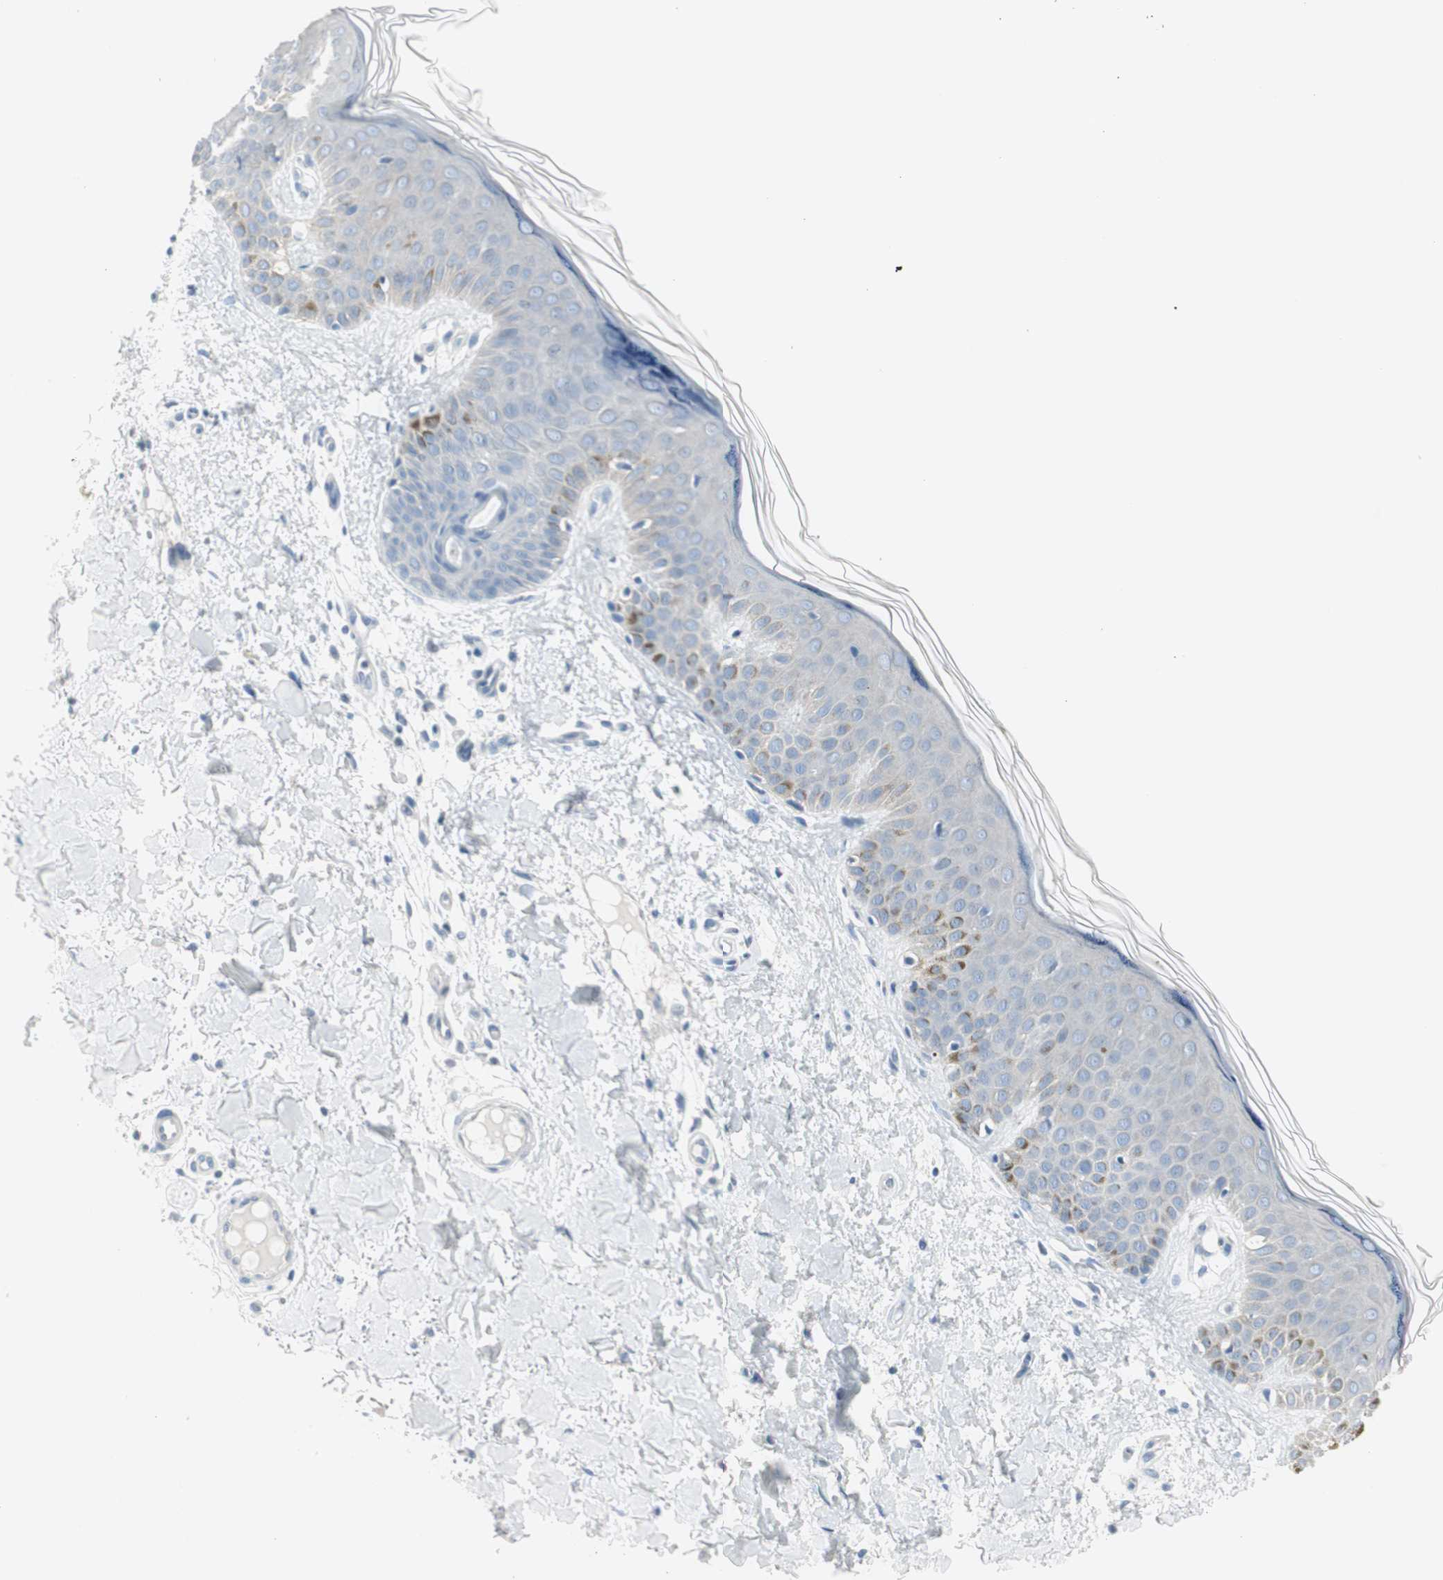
{"staining": {"intensity": "negative", "quantity": "none", "location": "none"}, "tissue": "skin", "cell_type": "Fibroblasts", "image_type": "normal", "snomed": [{"axis": "morphology", "description": "Normal tissue, NOS"}, {"axis": "topography", "description": "Skin"}], "caption": "Immunohistochemical staining of unremarkable skin shows no significant positivity in fibroblasts.", "gene": "CDHR5", "patient": {"sex": "male", "age": 67}}